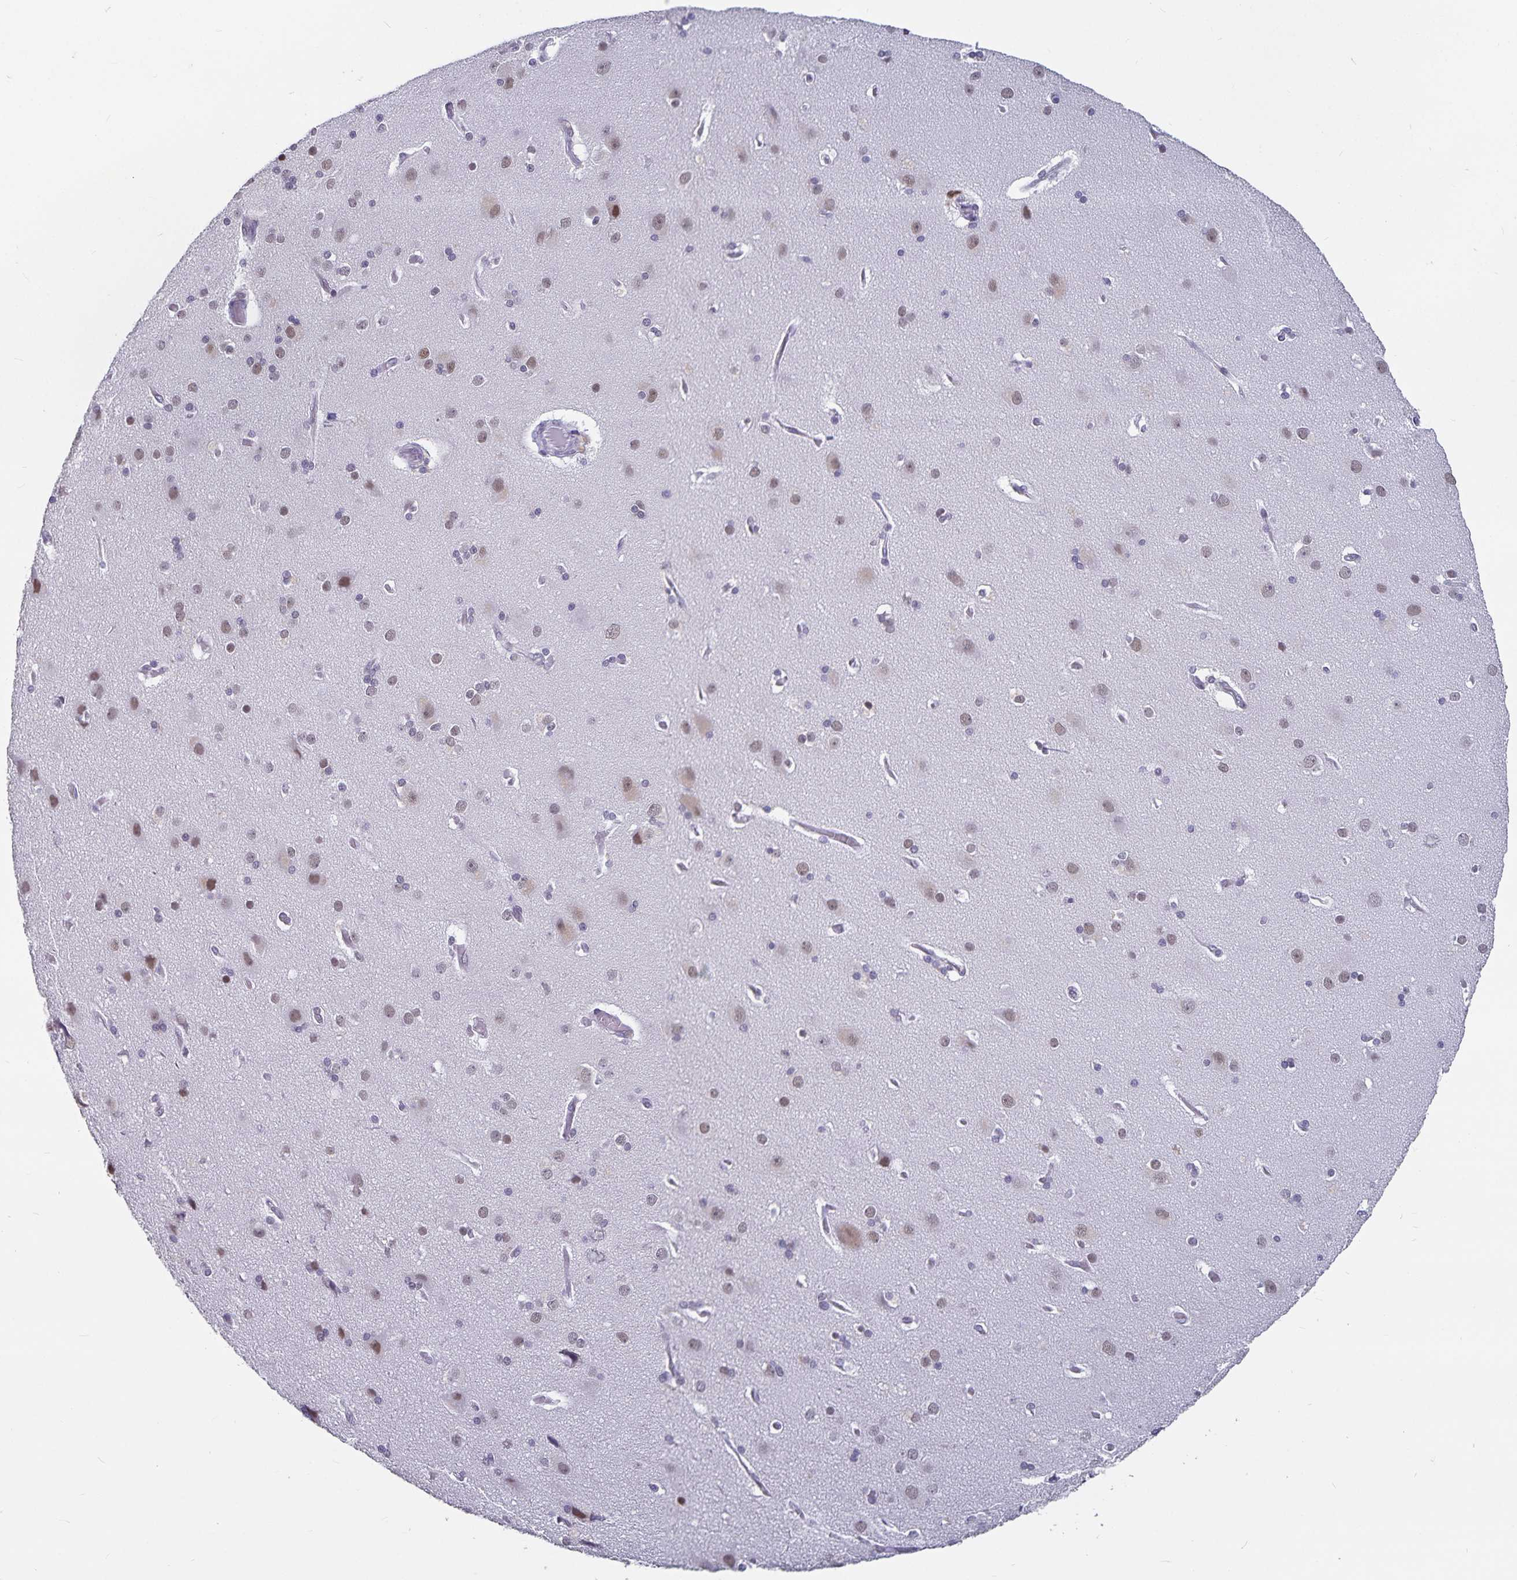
{"staining": {"intensity": "negative", "quantity": "none", "location": "none"}, "tissue": "cerebral cortex", "cell_type": "Endothelial cells", "image_type": "normal", "snomed": [{"axis": "morphology", "description": "Normal tissue, NOS"}, {"axis": "morphology", "description": "Glioma, malignant, High grade"}, {"axis": "topography", "description": "Cerebral cortex"}], "caption": "IHC of unremarkable cerebral cortex displays no staining in endothelial cells. (DAB IHC, high magnification).", "gene": "PBX2", "patient": {"sex": "male", "age": 71}}